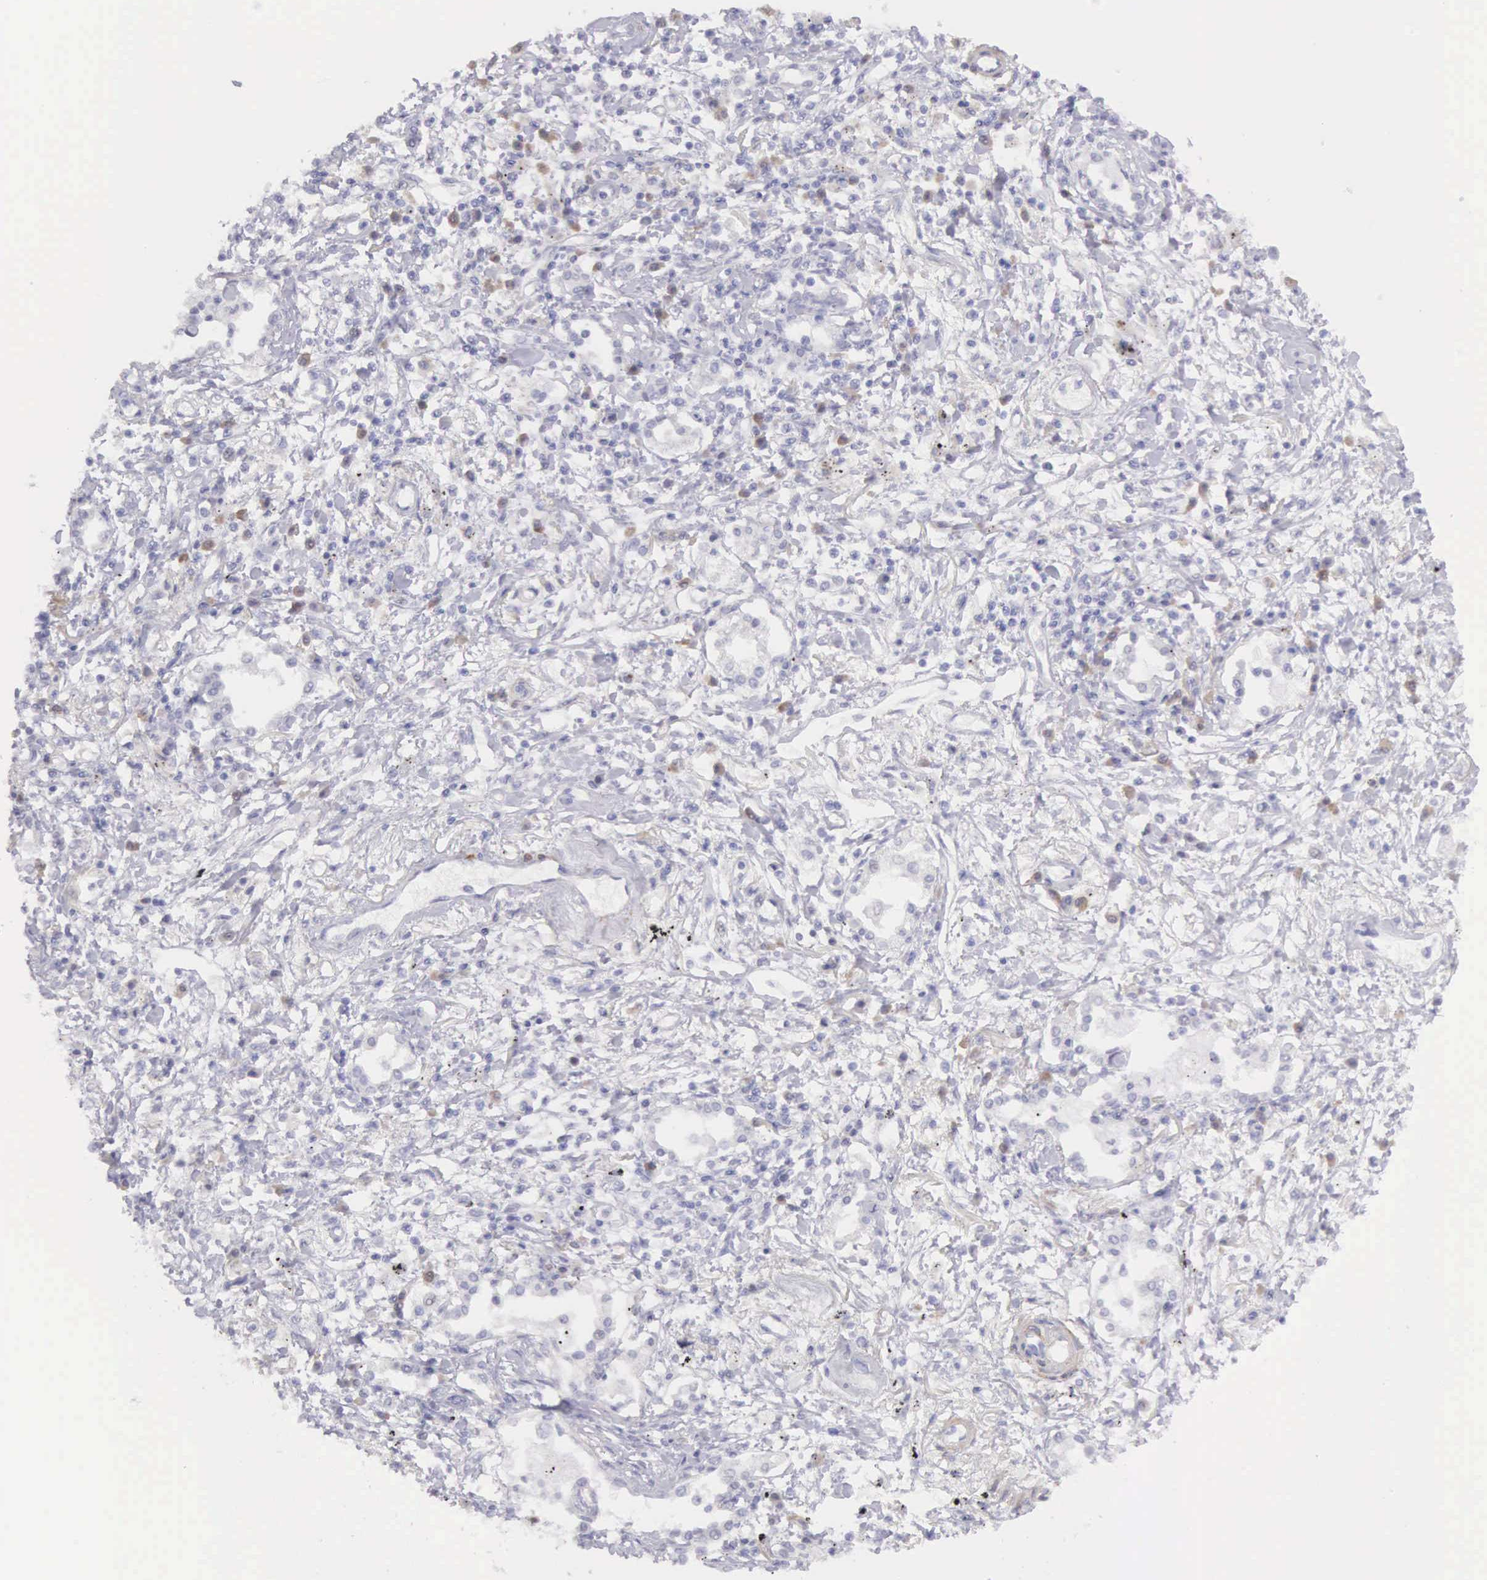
{"staining": {"intensity": "negative", "quantity": "none", "location": "none"}, "tissue": "lung cancer", "cell_type": "Tumor cells", "image_type": "cancer", "snomed": [{"axis": "morphology", "description": "Adenocarcinoma, NOS"}, {"axis": "topography", "description": "Lung"}], "caption": "Immunohistochemistry (IHC) of human lung adenocarcinoma reveals no expression in tumor cells.", "gene": "ARFGAP3", "patient": {"sex": "male", "age": 60}}